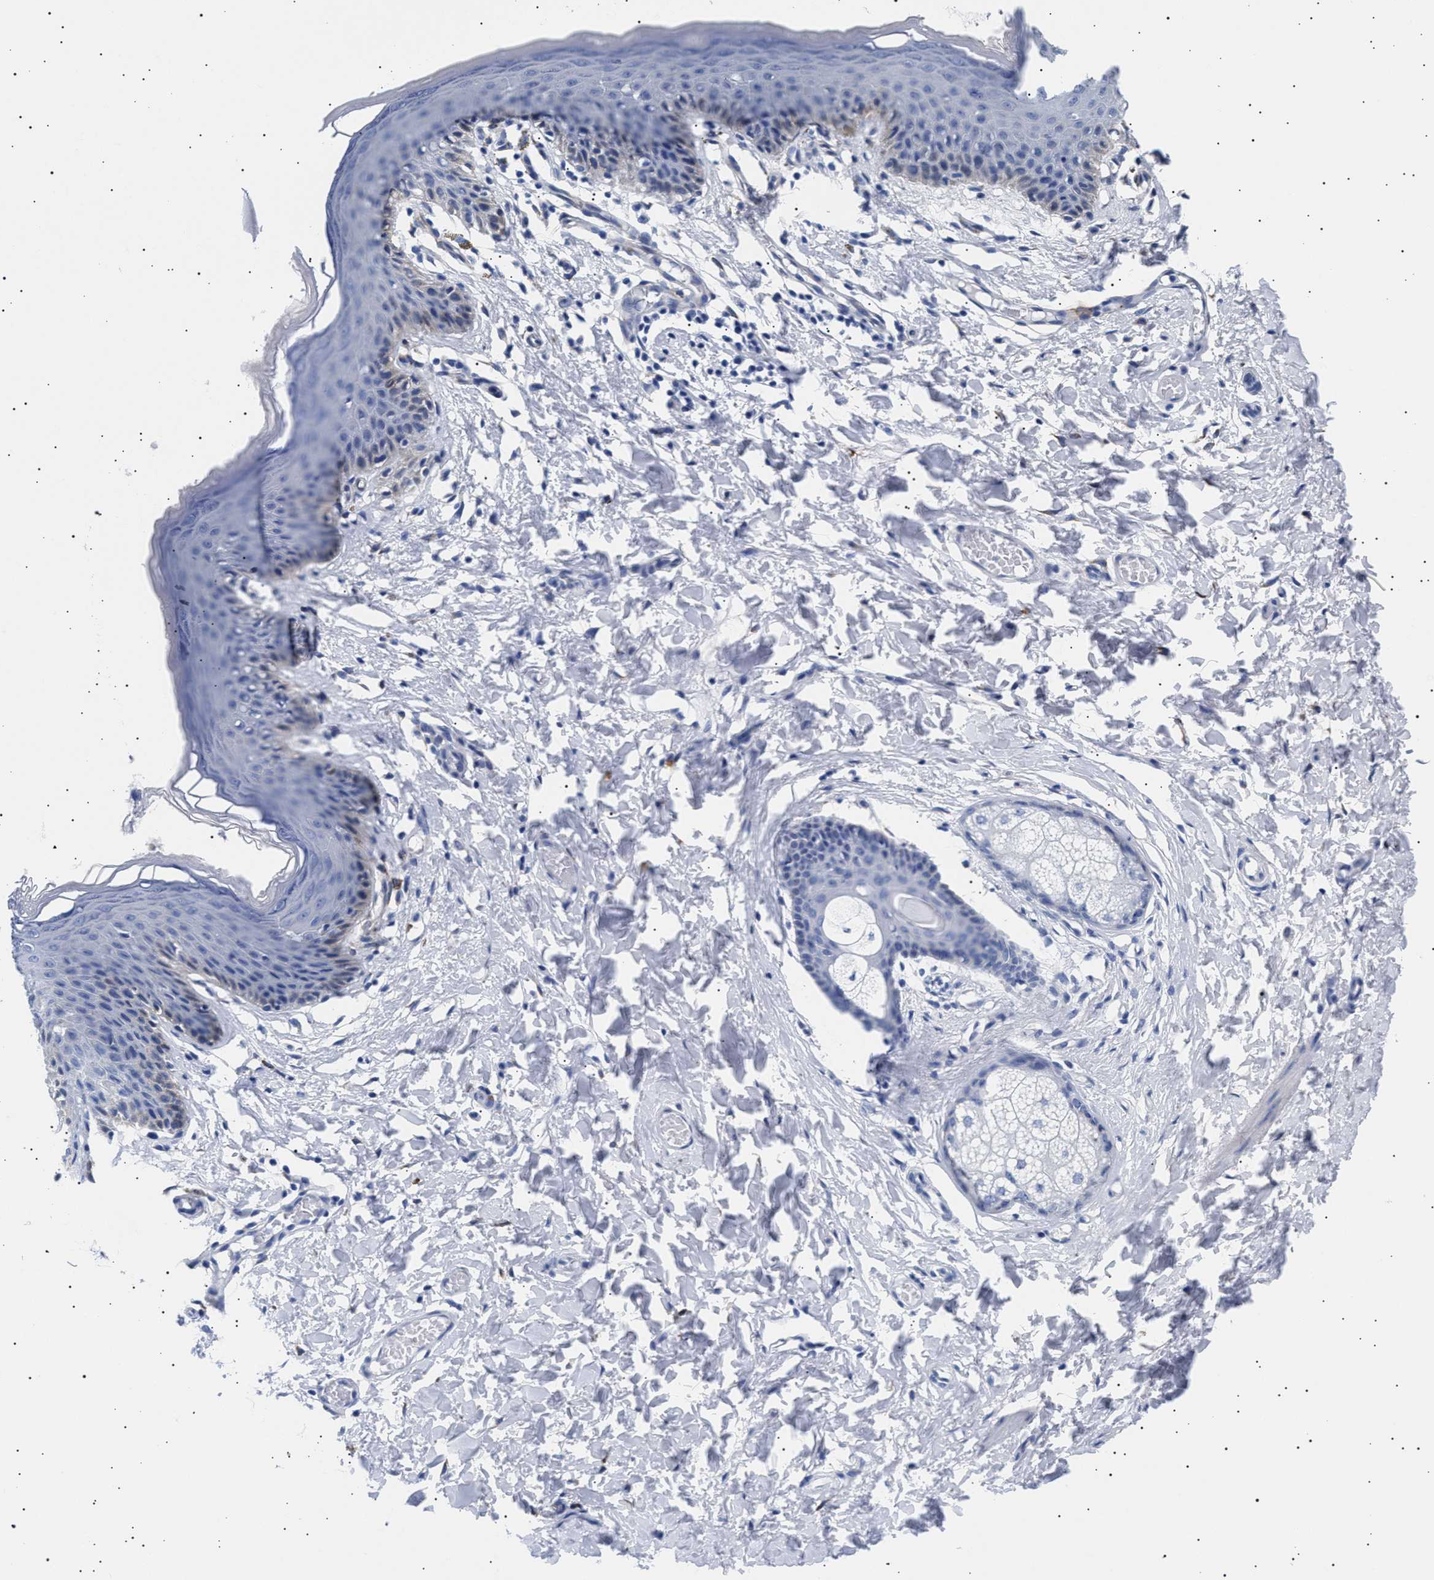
{"staining": {"intensity": "moderate", "quantity": "<25%", "location": "cytoplasmic/membranous"}, "tissue": "skin", "cell_type": "Epidermal cells", "image_type": "normal", "snomed": [{"axis": "morphology", "description": "Normal tissue, NOS"}, {"axis": "topography", "description": "Vulva"}], "caption": "Immunohistochemical staining of normal human skin shows low levels of moderate cytoplasmic/membranous expression in about <25% of epidermal cells.", "gene": "HEMGN", "patient": {"sex": "female", "age": 66}}